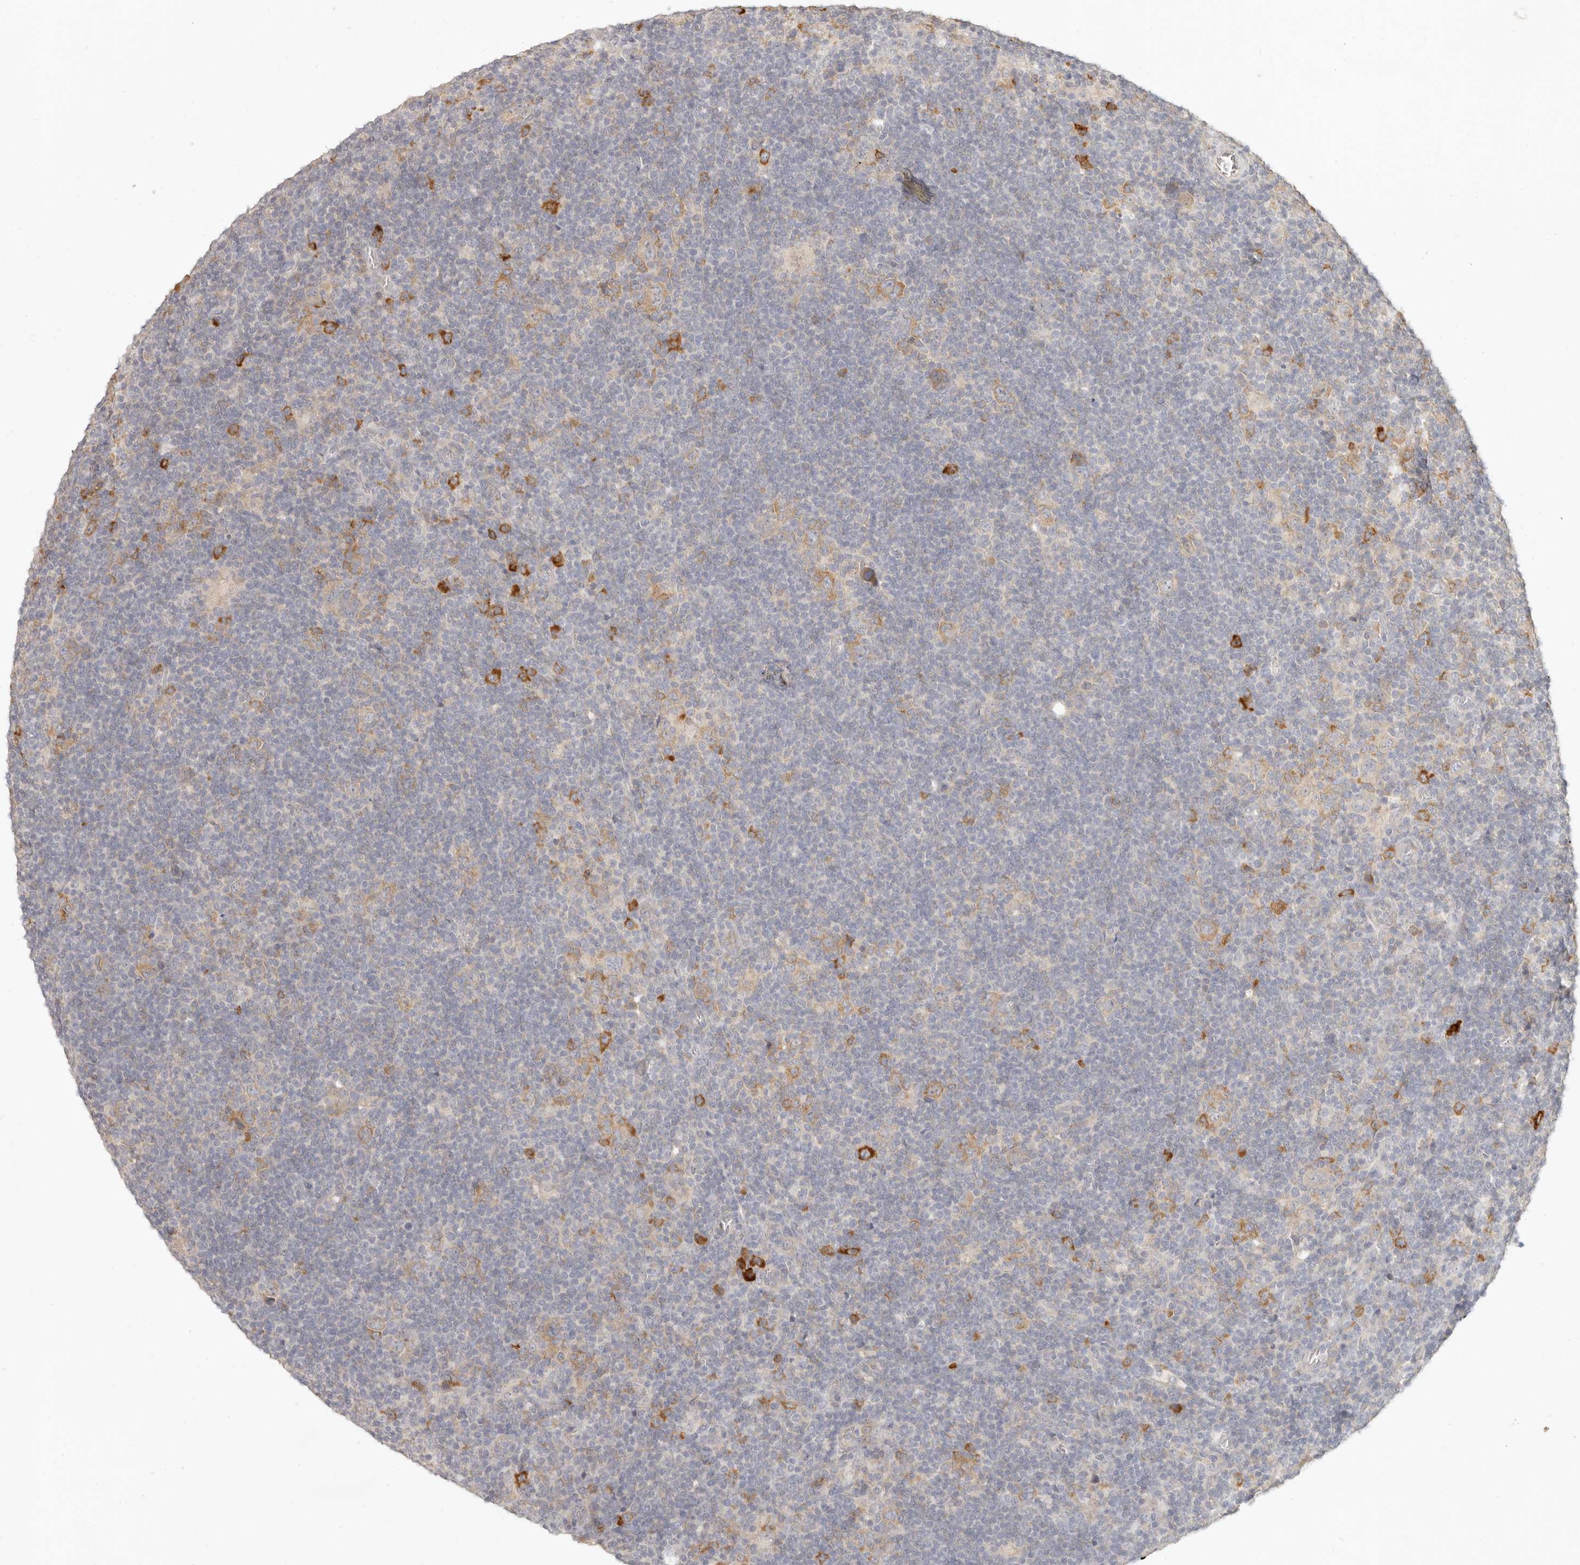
{"staining": {"intensity": "moderate", "quantity": ">75%", "location": "cytoplasmic/membranous"}, "tissue": "lymphoma", "cell_type": "Tumor cells", "image_type": "cancer", "snomed": [{"axis": "morphology", "description": "Hodgkin's disease, NOS"}, {"axis": "topography", "description": "Lymph node"}], "caption": "A micrograph showing moderate cytoplasmic/membranous staining in about >75% of tumor cells in Hodgkin's disease, as visualized by brown immunohistochemical staining.", "gene": "PABPC4", "patient": {"sex": "female", "age": 57}}